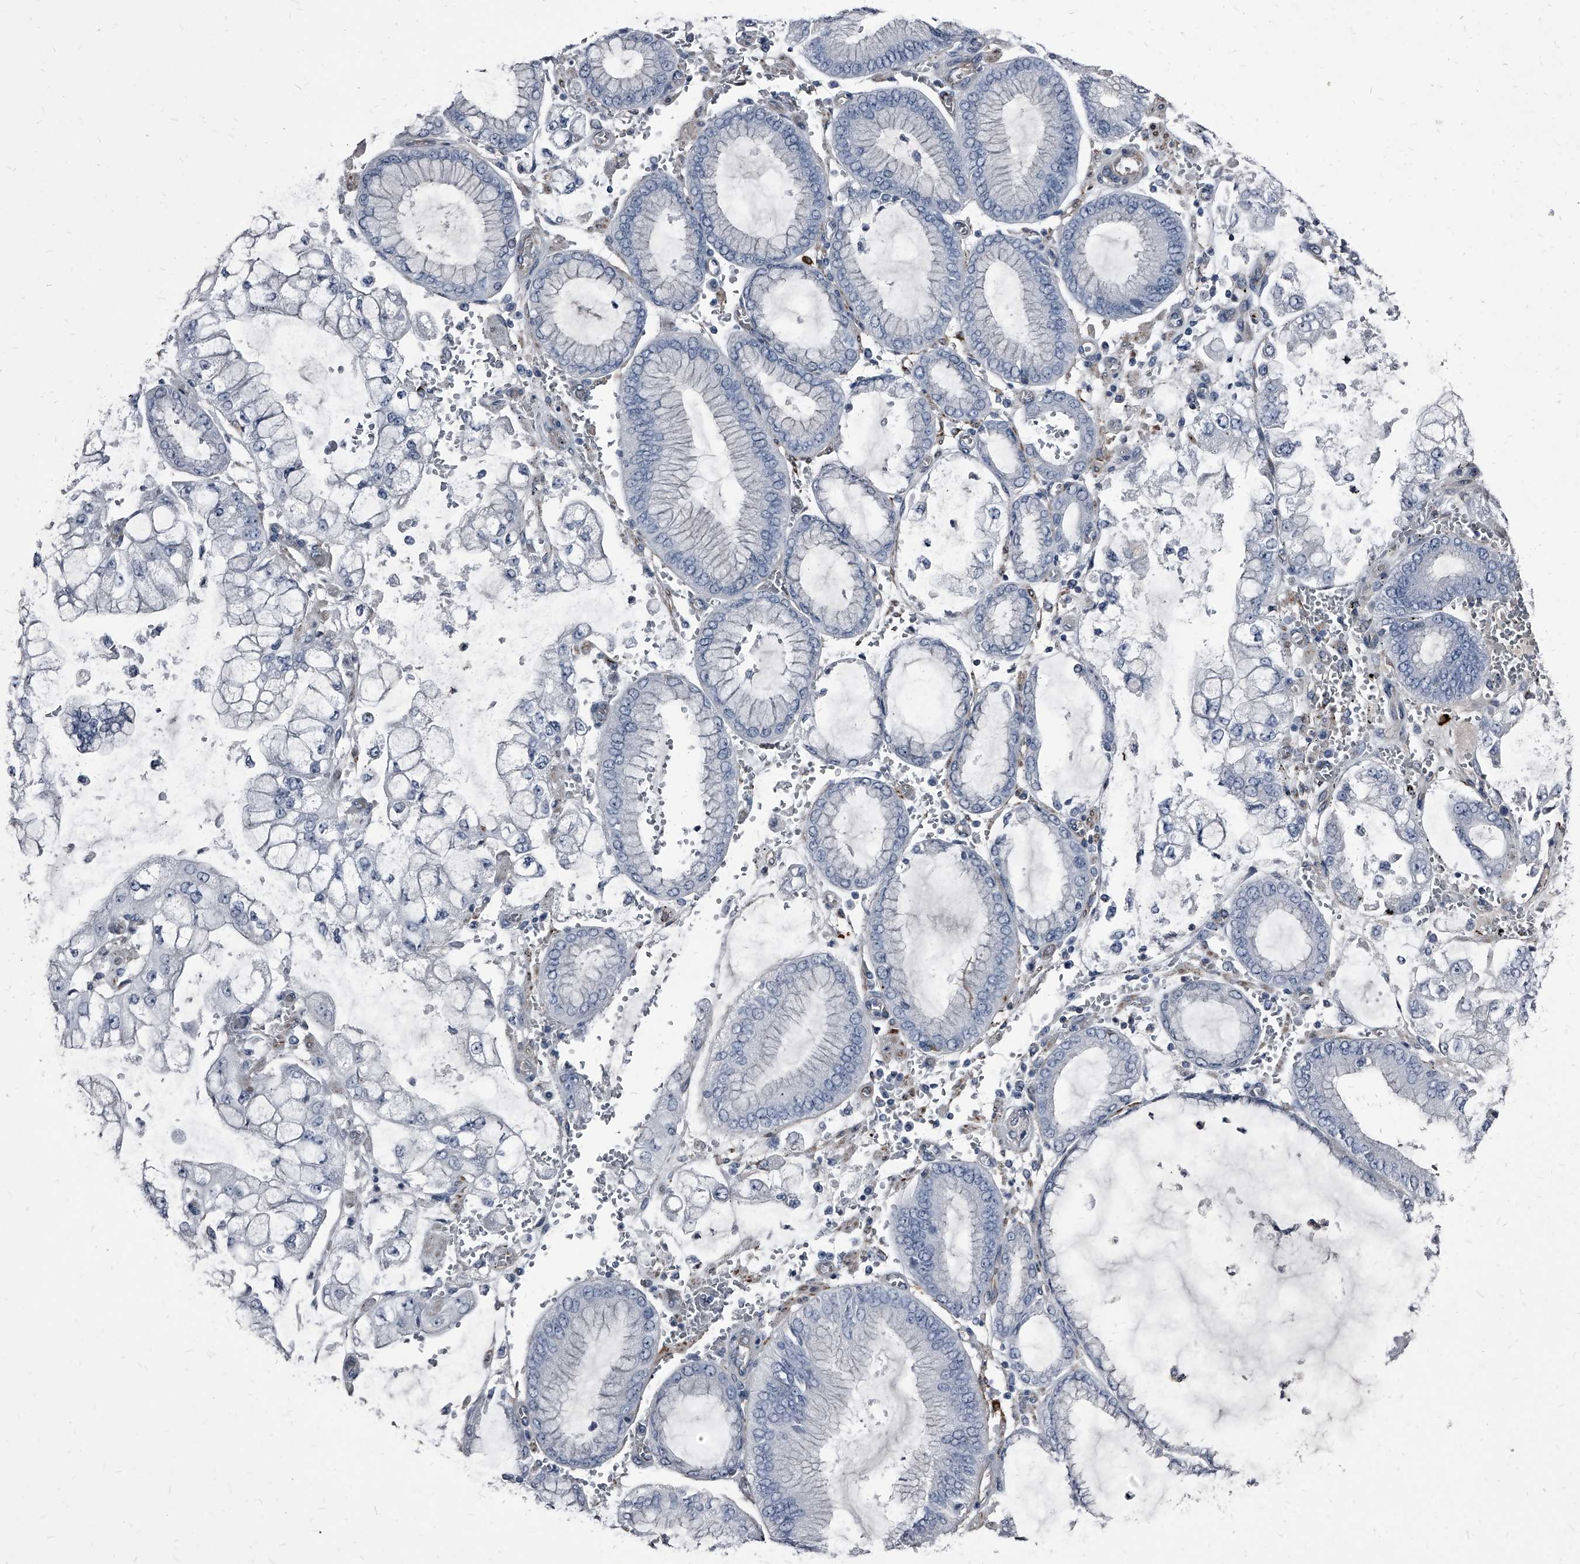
{"staining": {"intensity": "negative", "quantity": "none", "location": "none"}, "tissue": "stomach cancer", "cell_type": "Tumor cells", "image_type": "cancer", "snomed": [{"axis": "morphology", "description": "Adenocarcinoma, NOS"}, {"axis": "topography", "description": "Stomach"}], "caption": "Image shows no protein positivity in tumor cells of stomach cancer tissue.", "gene": "PGLYRP3", "patient": {"sex": "male", "age": 76}}